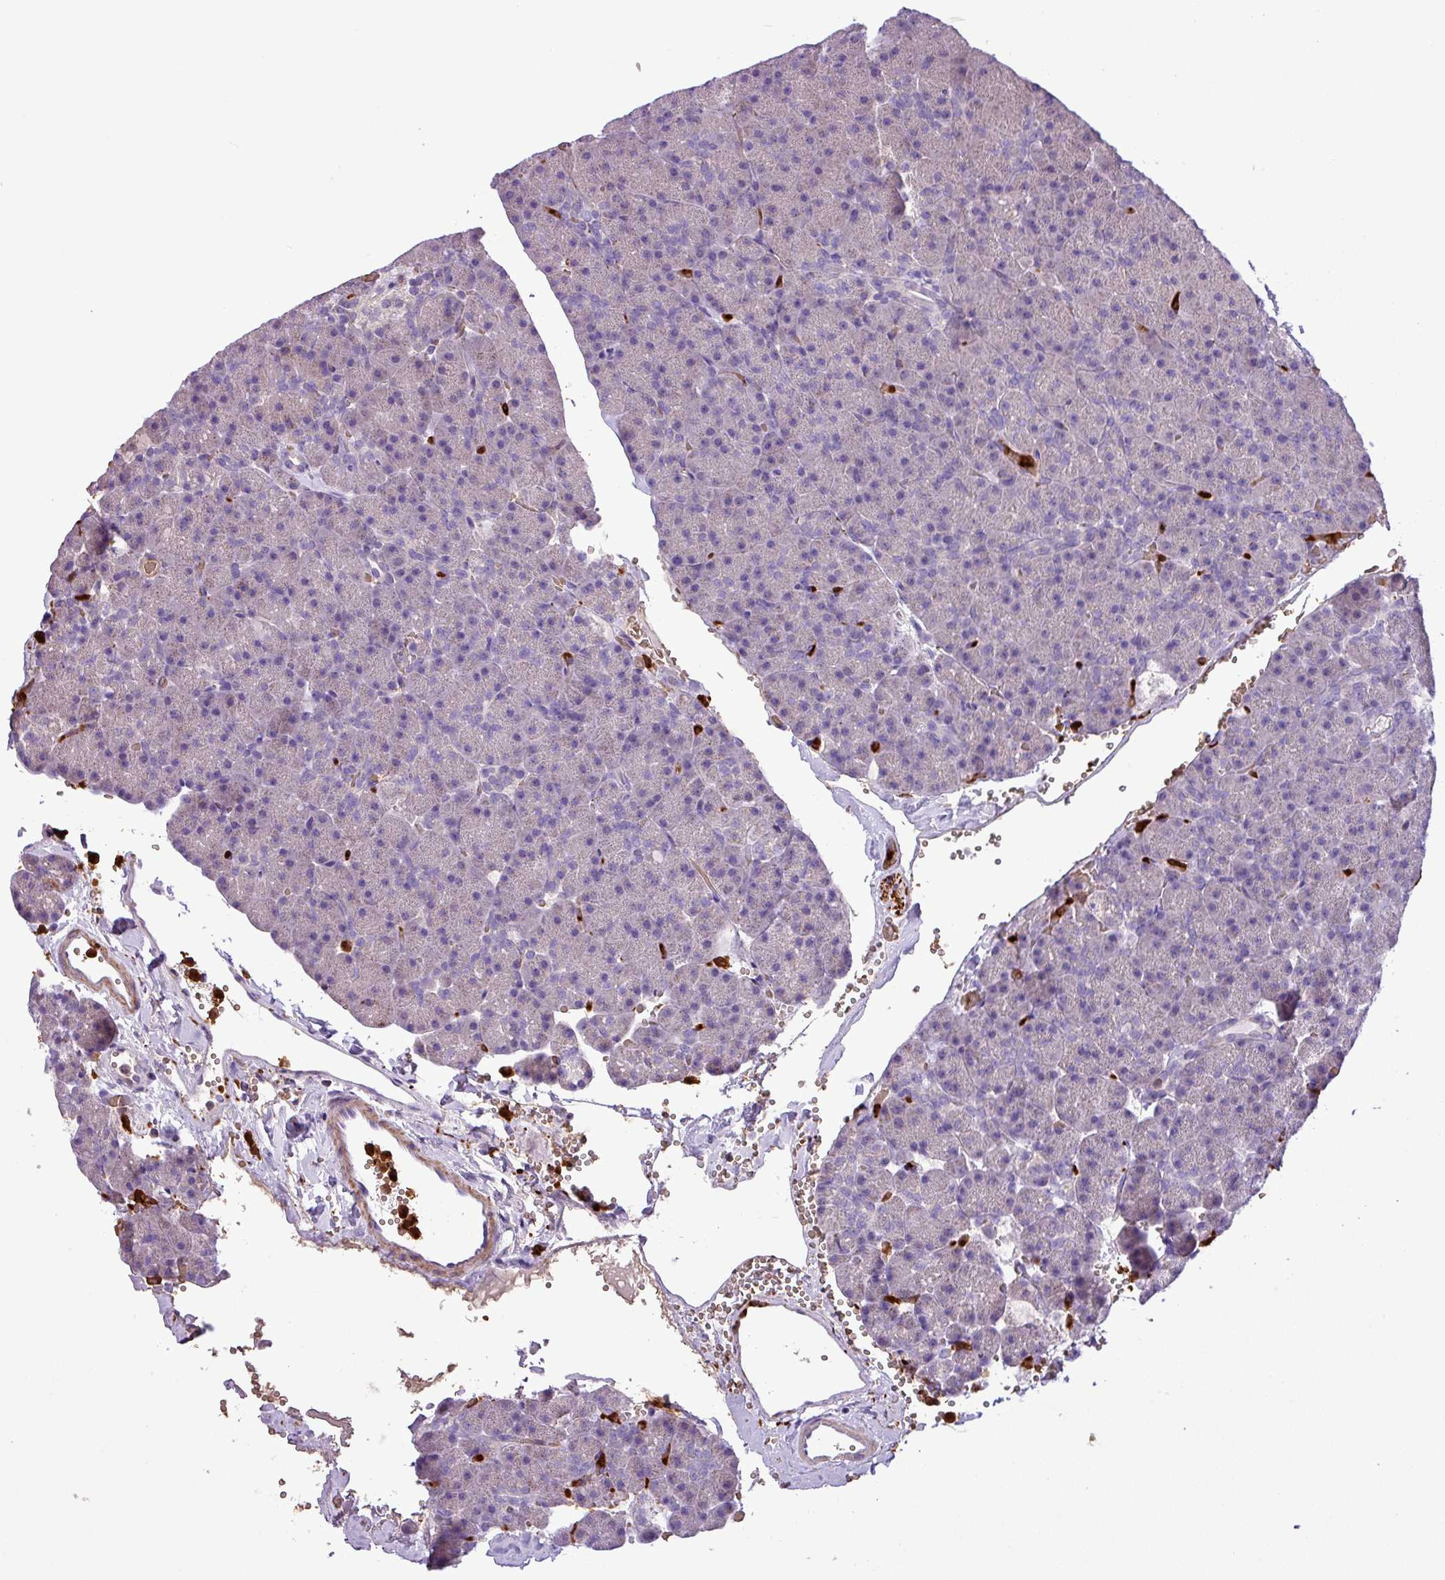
{"staining": {"intensity": "negative", "quantity": "none", "location": "none"}, "tissue": "pancreas", "cell_type": "Exocrine glandular cells", "image_type": "normal", "snomed": [{"axis": "morphology", "description": "Normal tissue, NOS"}, {"axis": "topography", "description": "Pancreas"}], "caption": "Immunohistochemistry (IHC) image of unremarkable pancreas: pancreas stained with DAB displays no significant protein positivity in exocrine glandular cells. (DAB (3,3'-diaminobenzidine) IHC, high magnification).", "gene": "MGAT4B", "patient": {"sex": "male", "age": 36}}